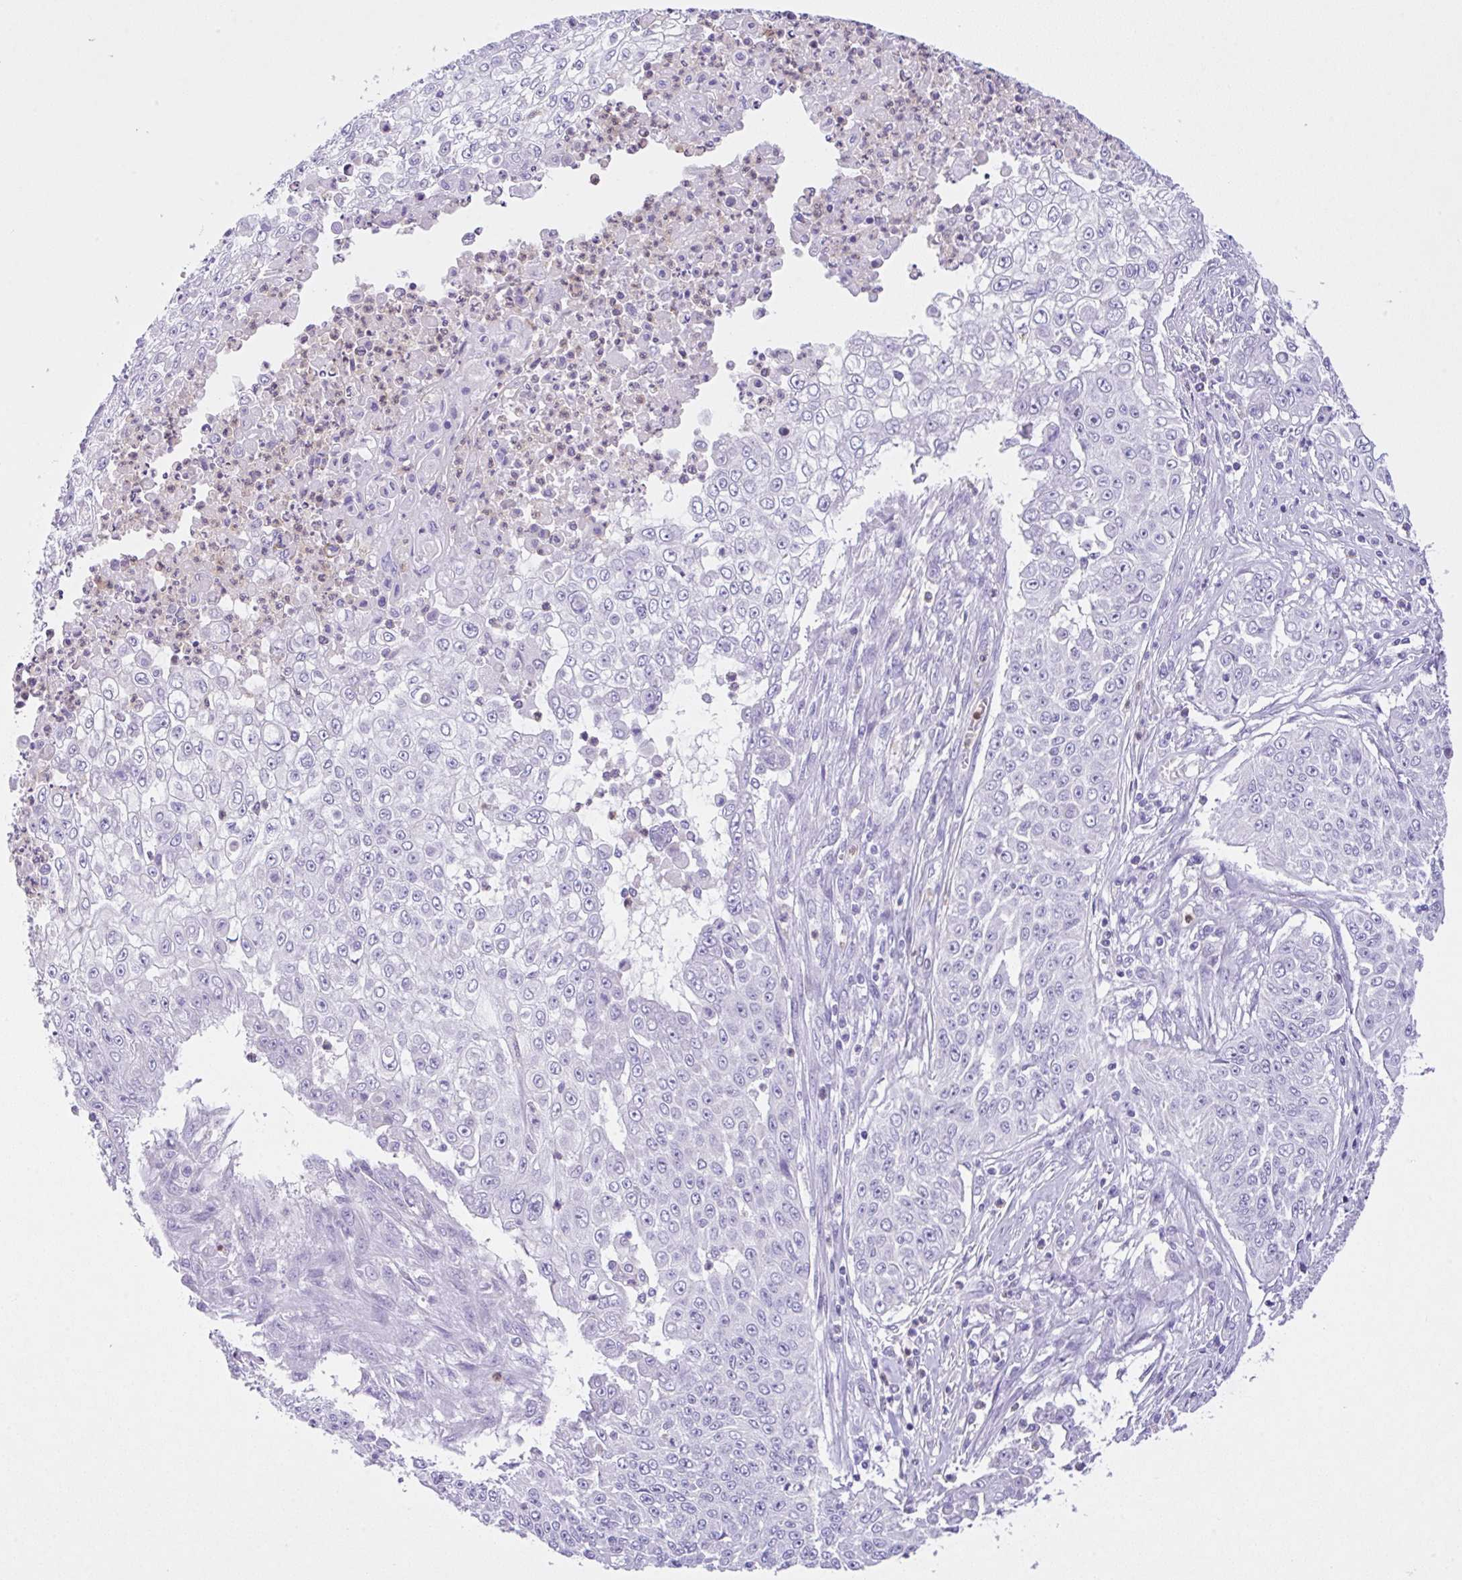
{"staining": {"intensity": "negative", "quantity": "none", "location": "none"}, "tissue": "skin cancer", "cell_type": "Tumor cells", "image_type": "cancer", "snomed": [{"axis": "morphology", "description": "Squamous cell carcinoma, NOS"}, {"axis": "topography", "description": "Skin"}], "caption": "Immunohistochemistry (IHC) image of neoplastic tissue: human skin cancer stained with DAB exhibits no significant protein positivity in tumor cells. Brightfield microscopy of immunohistochemistry (IHC) stained with DAB (brown) and hematoxylin (blue), captured at high magnification.", "gene": "NCF1", "patient": {"sex": "male", "age": 24}}